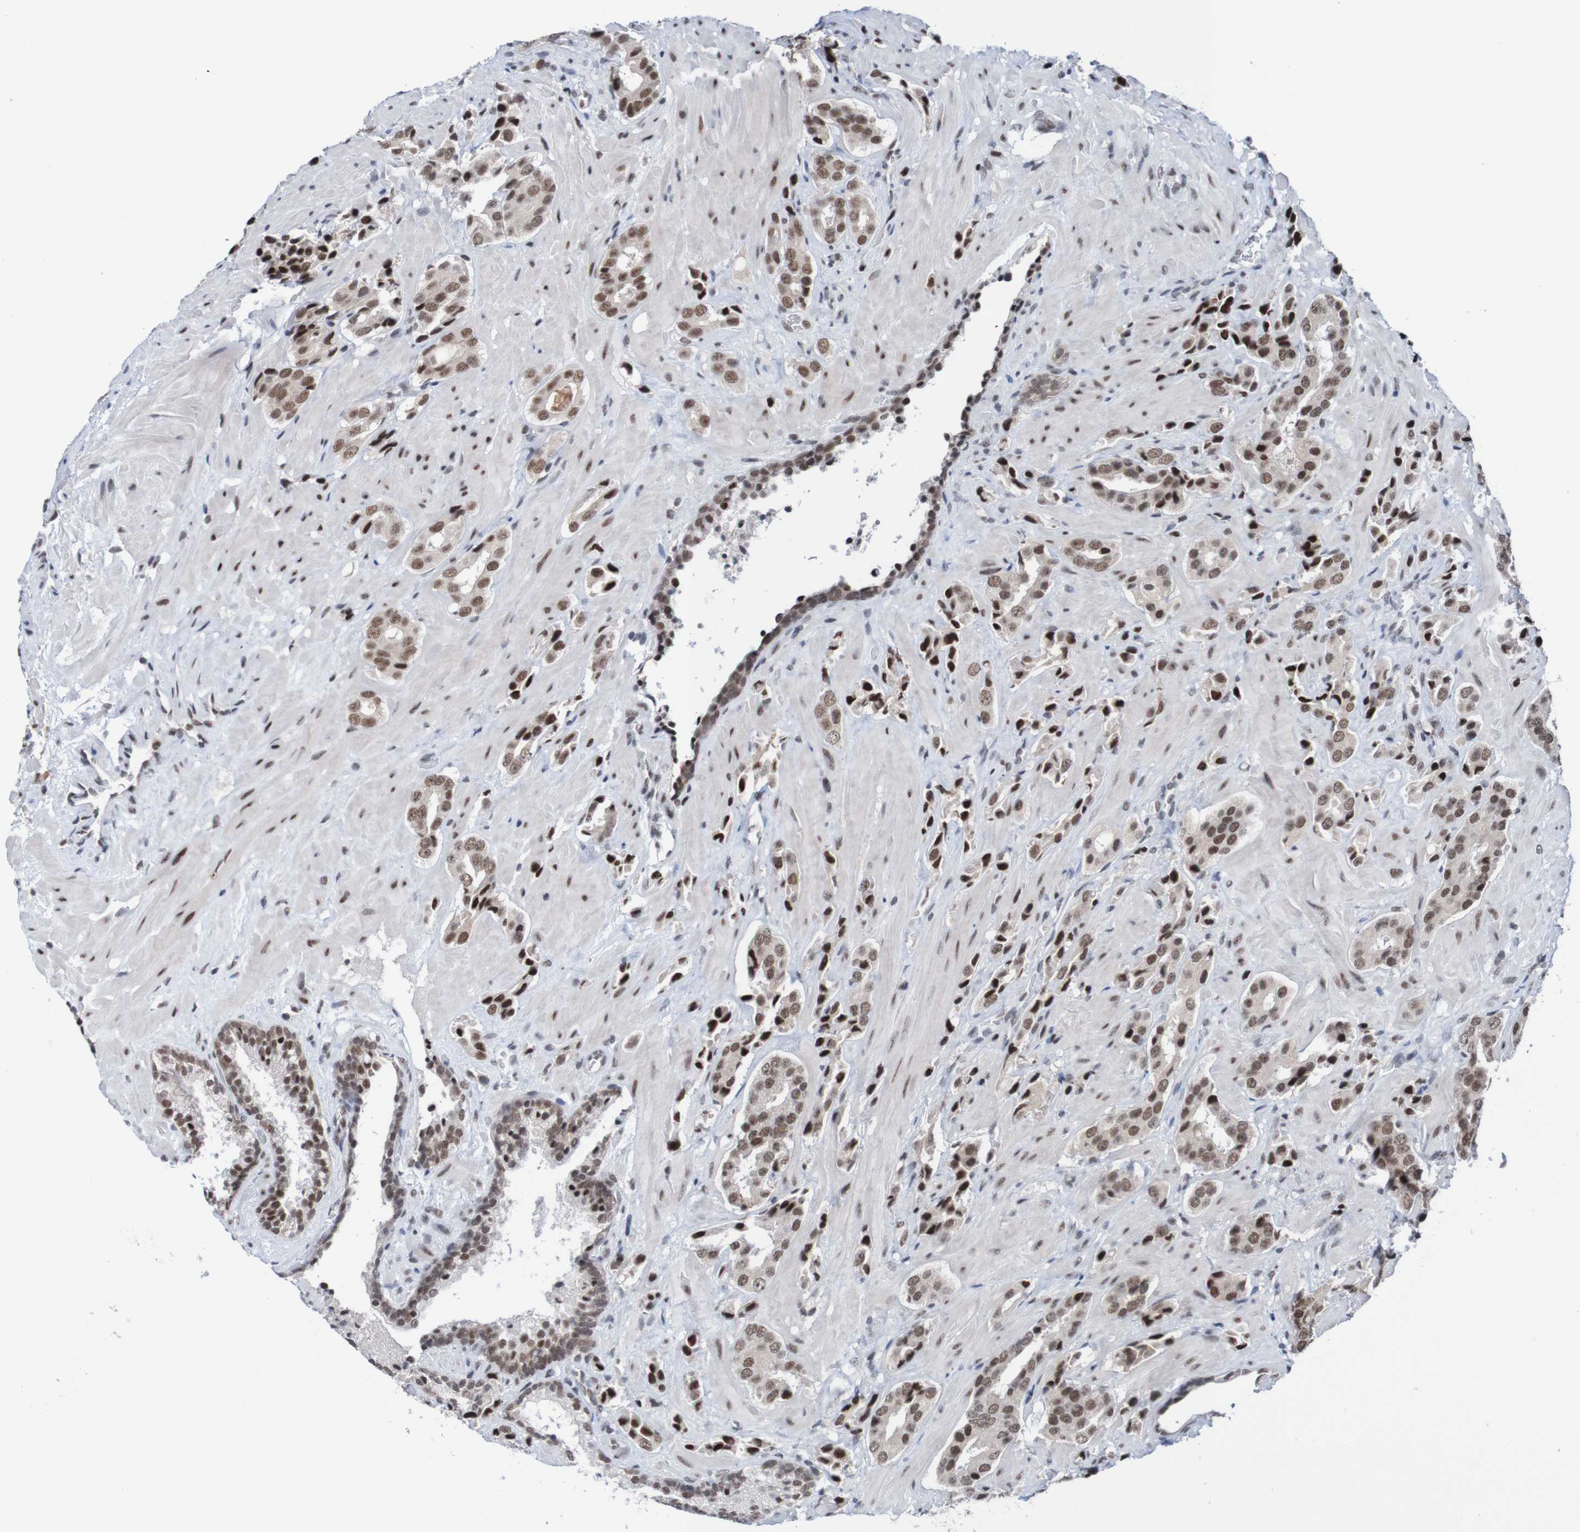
{"staining": {"intensity": "moderate", "quantity": "25%-75%", "location": "nuclear"}, "tissue": "prostate cancer", "cell_type": "Tumor cells", "image_type": "cancer", "snomed": [{"axis": "morphology", "description": "Adenocarcinoma, High grade"}, {"axis": "topography", "description": "Prostate"}], "caption": "The photomicrograph shows a brown stain indicating the presence of a protein in the nuclear of tumor cells in prostate cancer.", "gene": "CDC5L", "patient": {"sex": "male", "age": 64}}